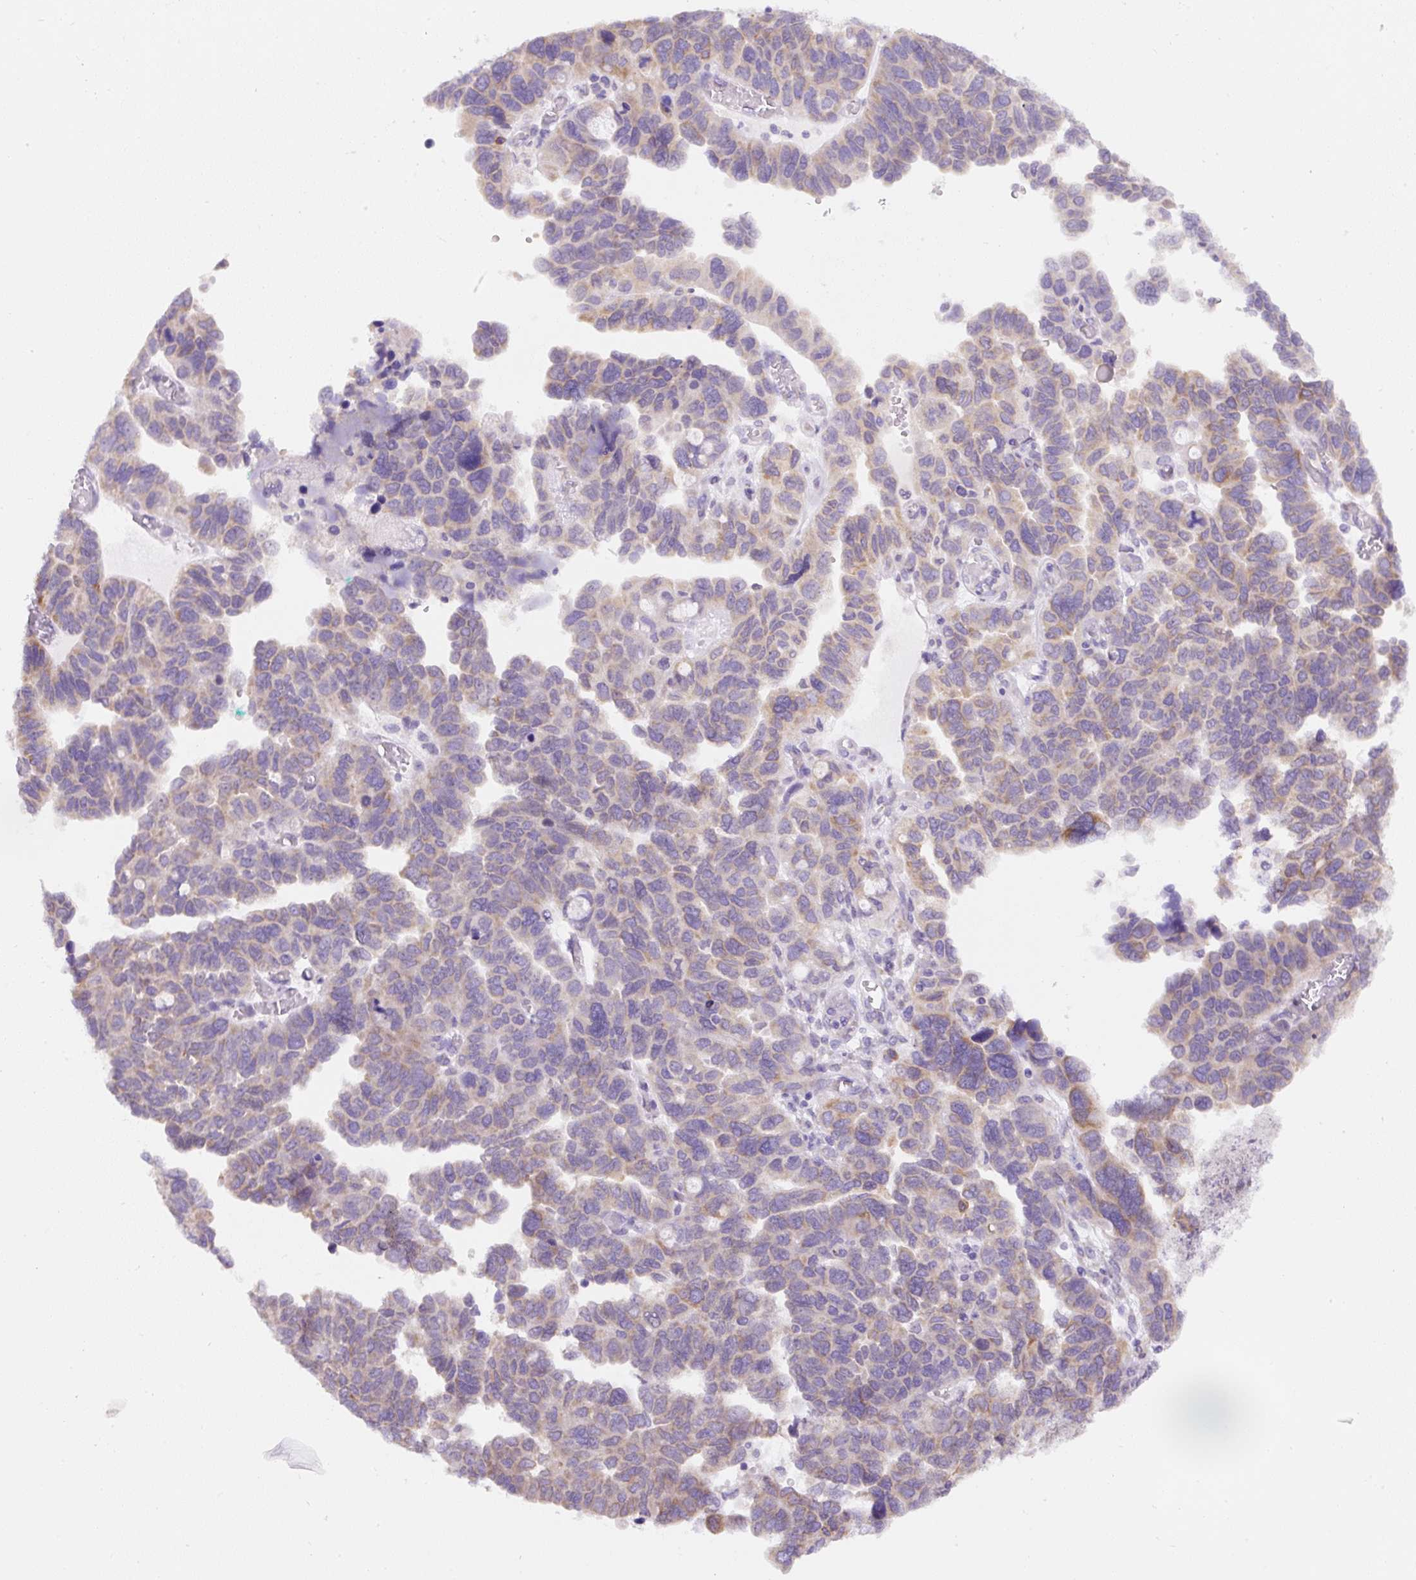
{"staining": {"intensity": "weak", "quantity": "25%-75%", "location": "cytoplasmic/membranous"}, "tissue": "ovarian cancer", "cell_type": "Tumor cells", "image_type": "cancer", "snomed": [{"axis": "morphology", "description": "Cystadenocarcinoma, serous, NOS"}, {"axis": "topography", "description": "Ovary"}], "caption": "This histopathology image shows ovarian serous cystadenocarcinoma stained with IHC to label a protein in brown. The cytoplasmic/membranous of tumor cells show weak positivity for the protein. Nuclei are counter-stained blue.", "gene": "DDOST", "patient": {"sex": "female", "age": 64}}